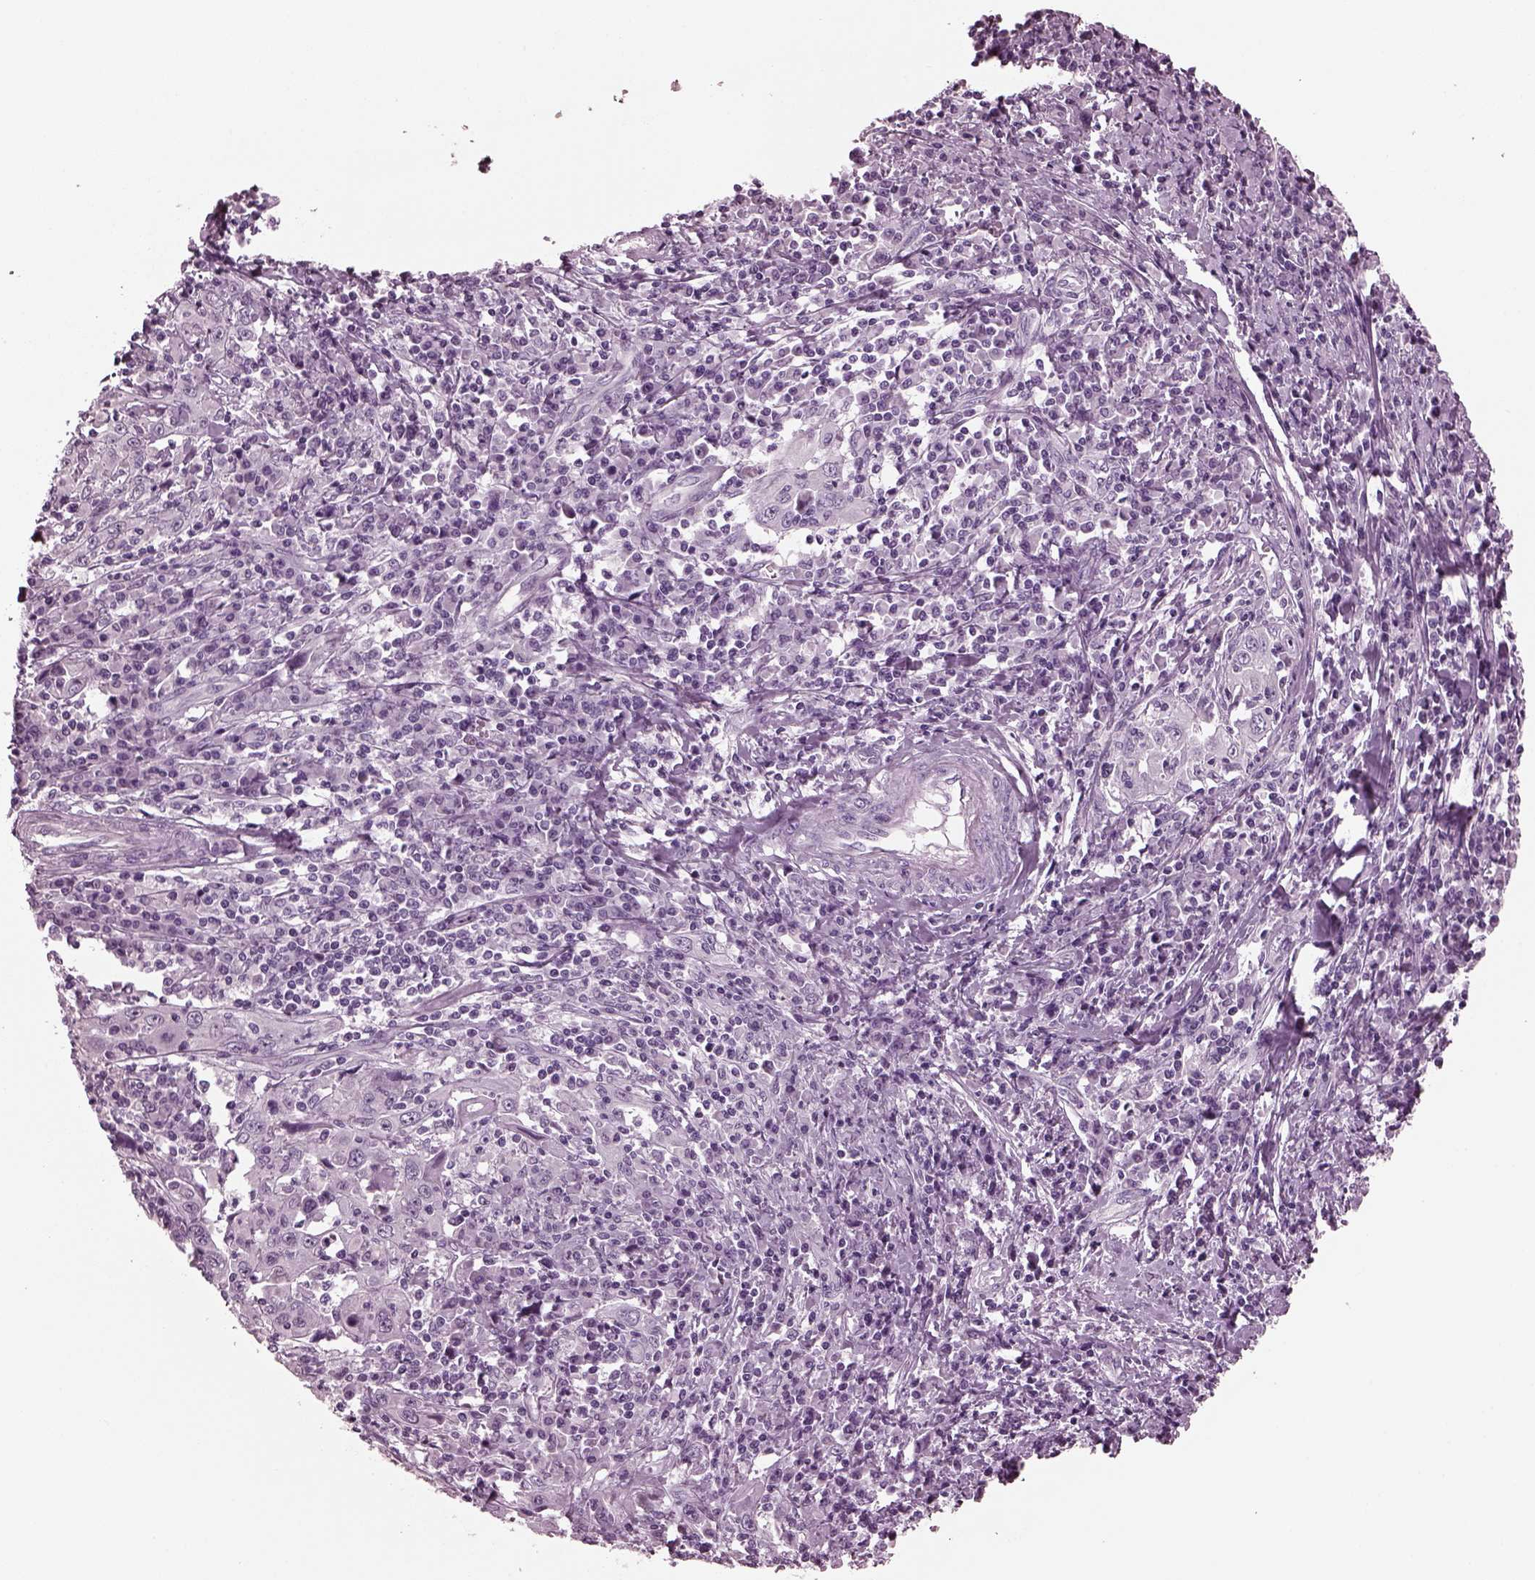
{"staining": {"intensity": "negative", "quantity": "none", "location": "none"}, "tissue": "cervical cancer", "cell_type": "Tumor cells", "image_type": "cancer", "snomed": [{"axis": "morphology", "description": "Squamous cell carcinoma, NOS"}, {"axis": "topography", "description": "Cervix"}], "caption": "This is an immunohistochemistry histopathology image of human cervical squamous cell carcinoma. There is no expression in tumor cells.", "gene": "MIB2", "patient": {"sex": "female", "age": 46}}